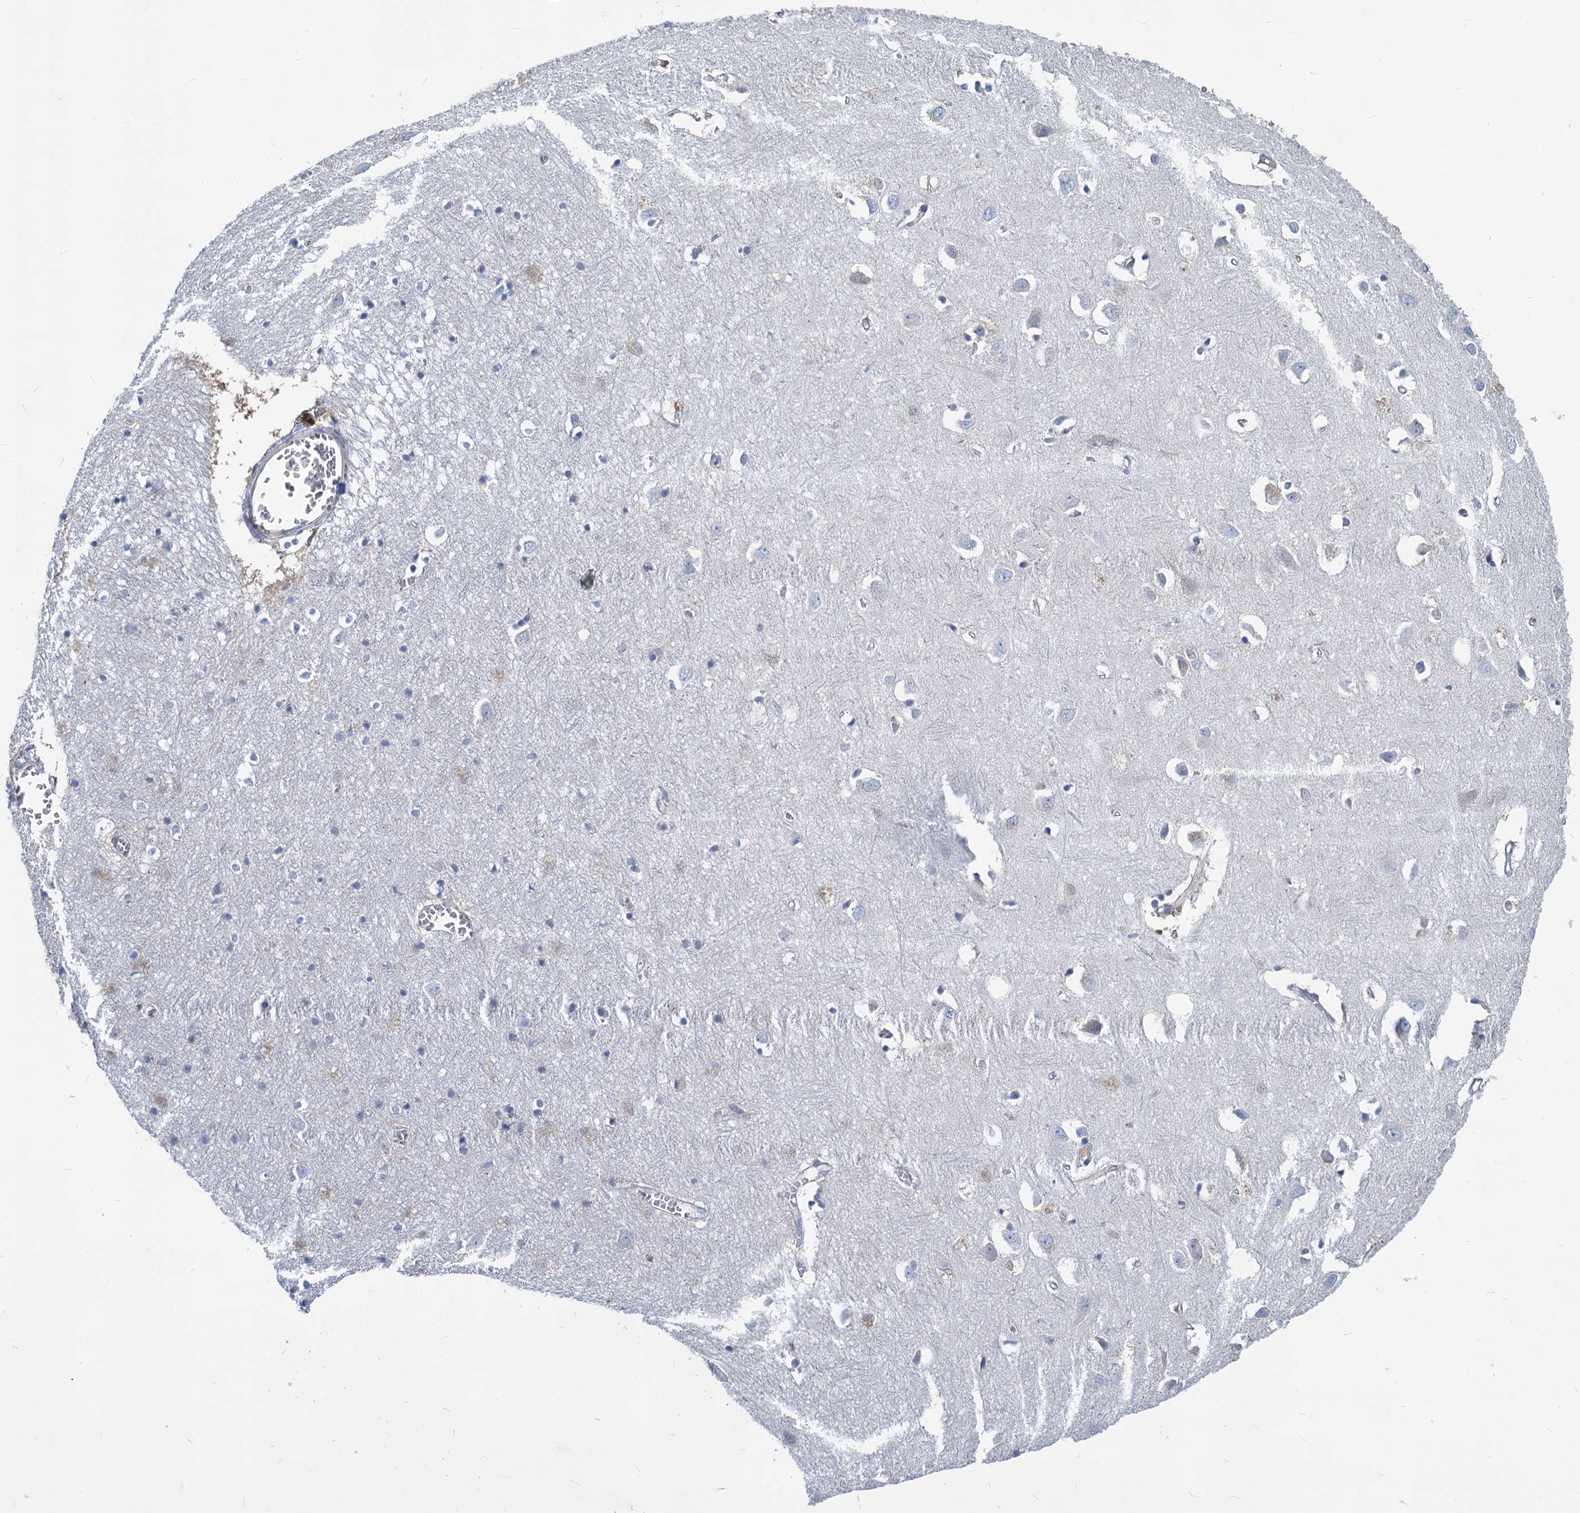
{"staining": {"intensity": "negative", "quantity": "none", "location": "none"}, "tissue": "cerebral cortex", "cell_type": "Endothelial cells", "image_type": "normal", "snomed": [{"axis": "morphology", "description": "Normal tissue, NOS"}, {"axis": "topography", "description": "Cerebral cortex"}], "caption": "Image shows no significant protein staining in endothelial cells of unremarkable cerebral cortex. (DAB immunohistochemistry (IHC) visualized using brightfield microscopy, high magnification).", "gene": "GSTM3", "patient": {"sex": "female", "age": 64}}